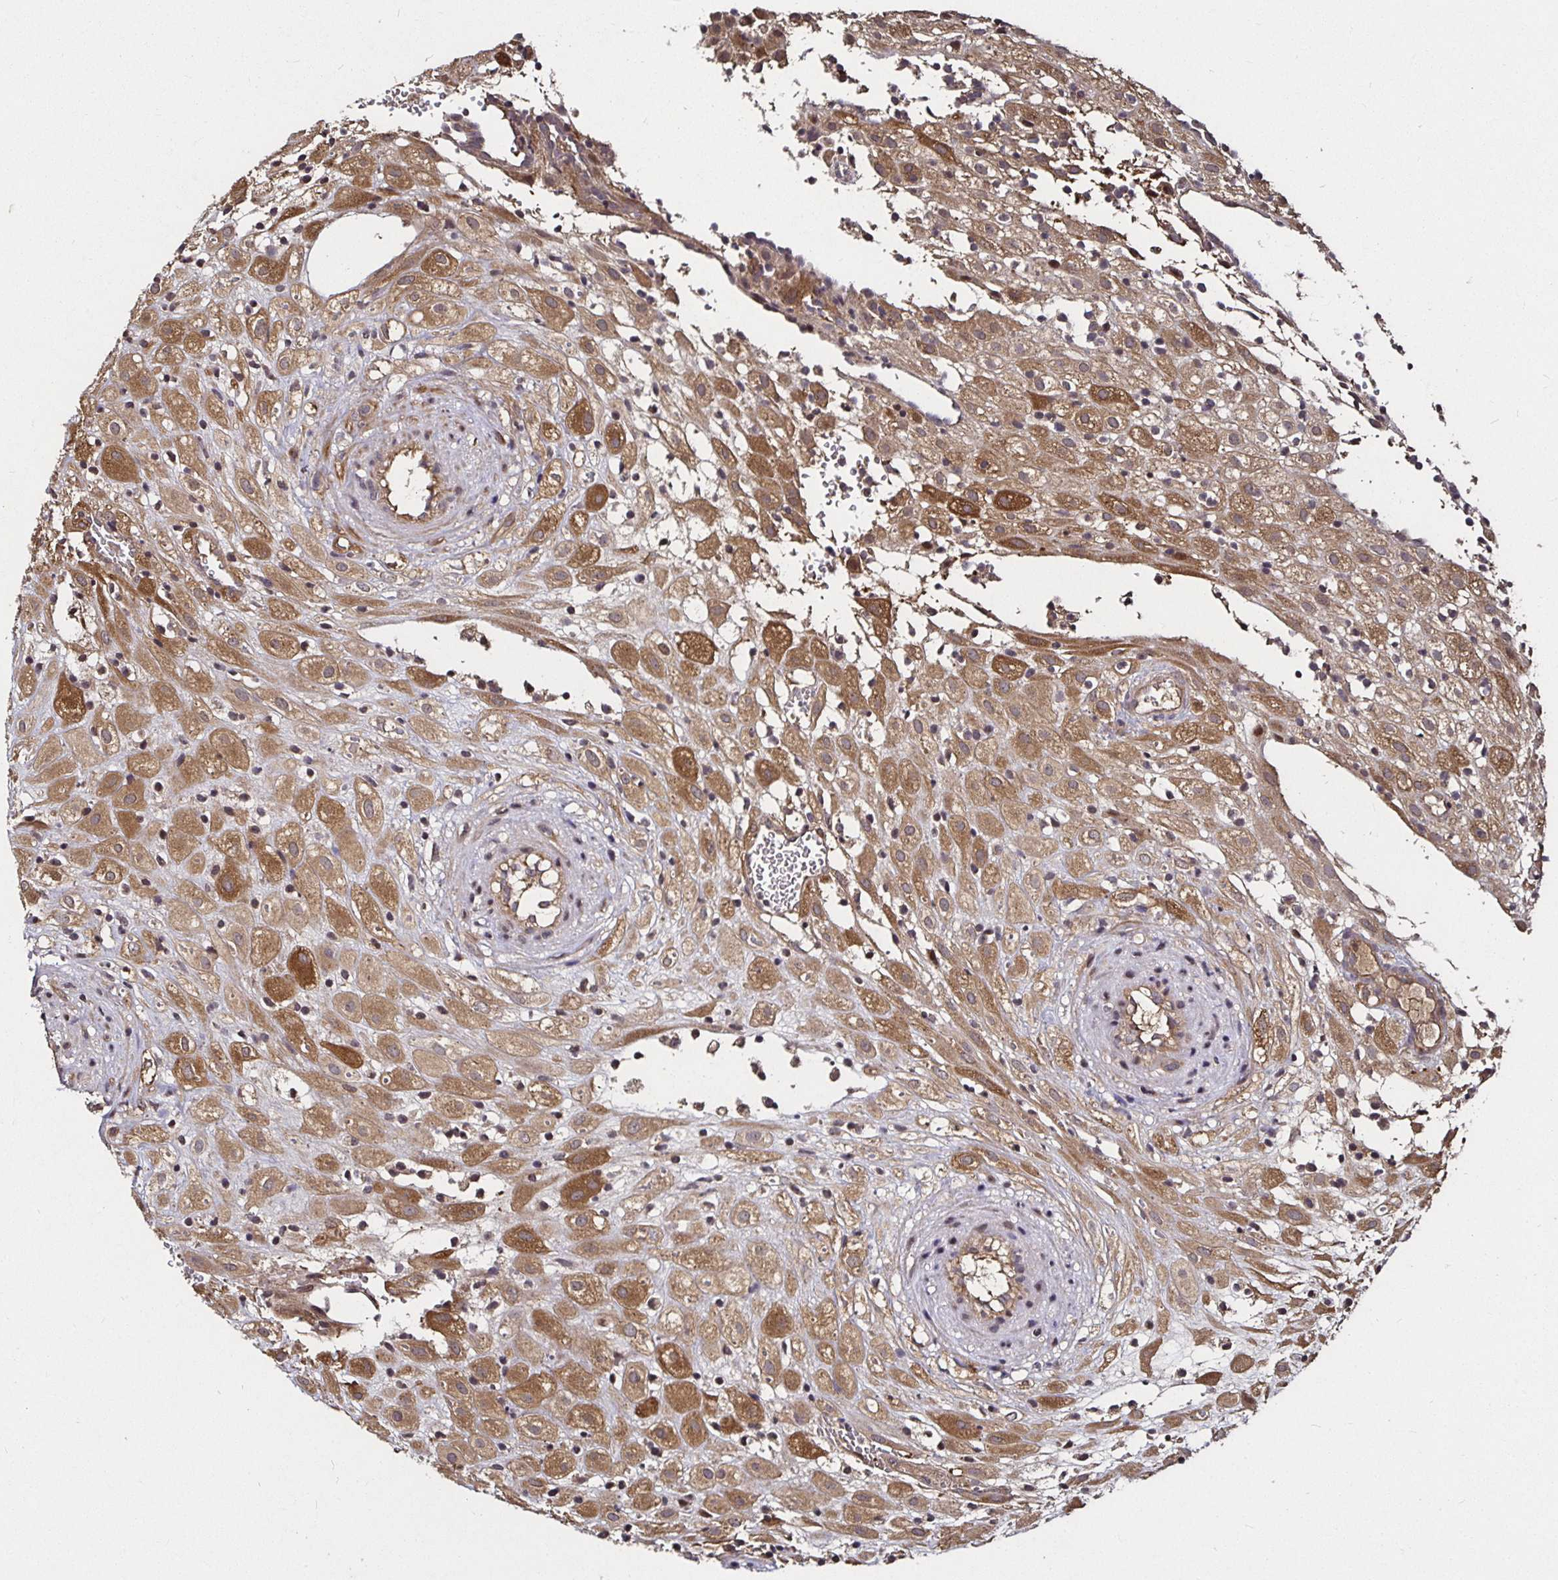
{"staining": {"intensity": "moderate", "quantity": ">75%", "location": "cytoplasmic/membranous"}, "tissue": "placenta", "cell_type": "Decidual cells", "image_type": "normal", "snomed": [{"axis": "morphology", "description": "Normal tissue, NOS"}, {"axis": "topography", "description": "Placenta"}], "caption": "Immunohistochemistry staining of benign placenta, which displays medium levels of moderate cytoplasmic/membranous staining in approximately >75% of decidual cells indicating moderate cytoplasmic/membranous protein staining. The staining was performed using DAB (3,3'-diaminobenzidine) (brown) for protein detection and nuclei were counterstained in hematoxylin (blue).", "gene": "SMYD3", "patient": {"sex": "female", "age": 24}}